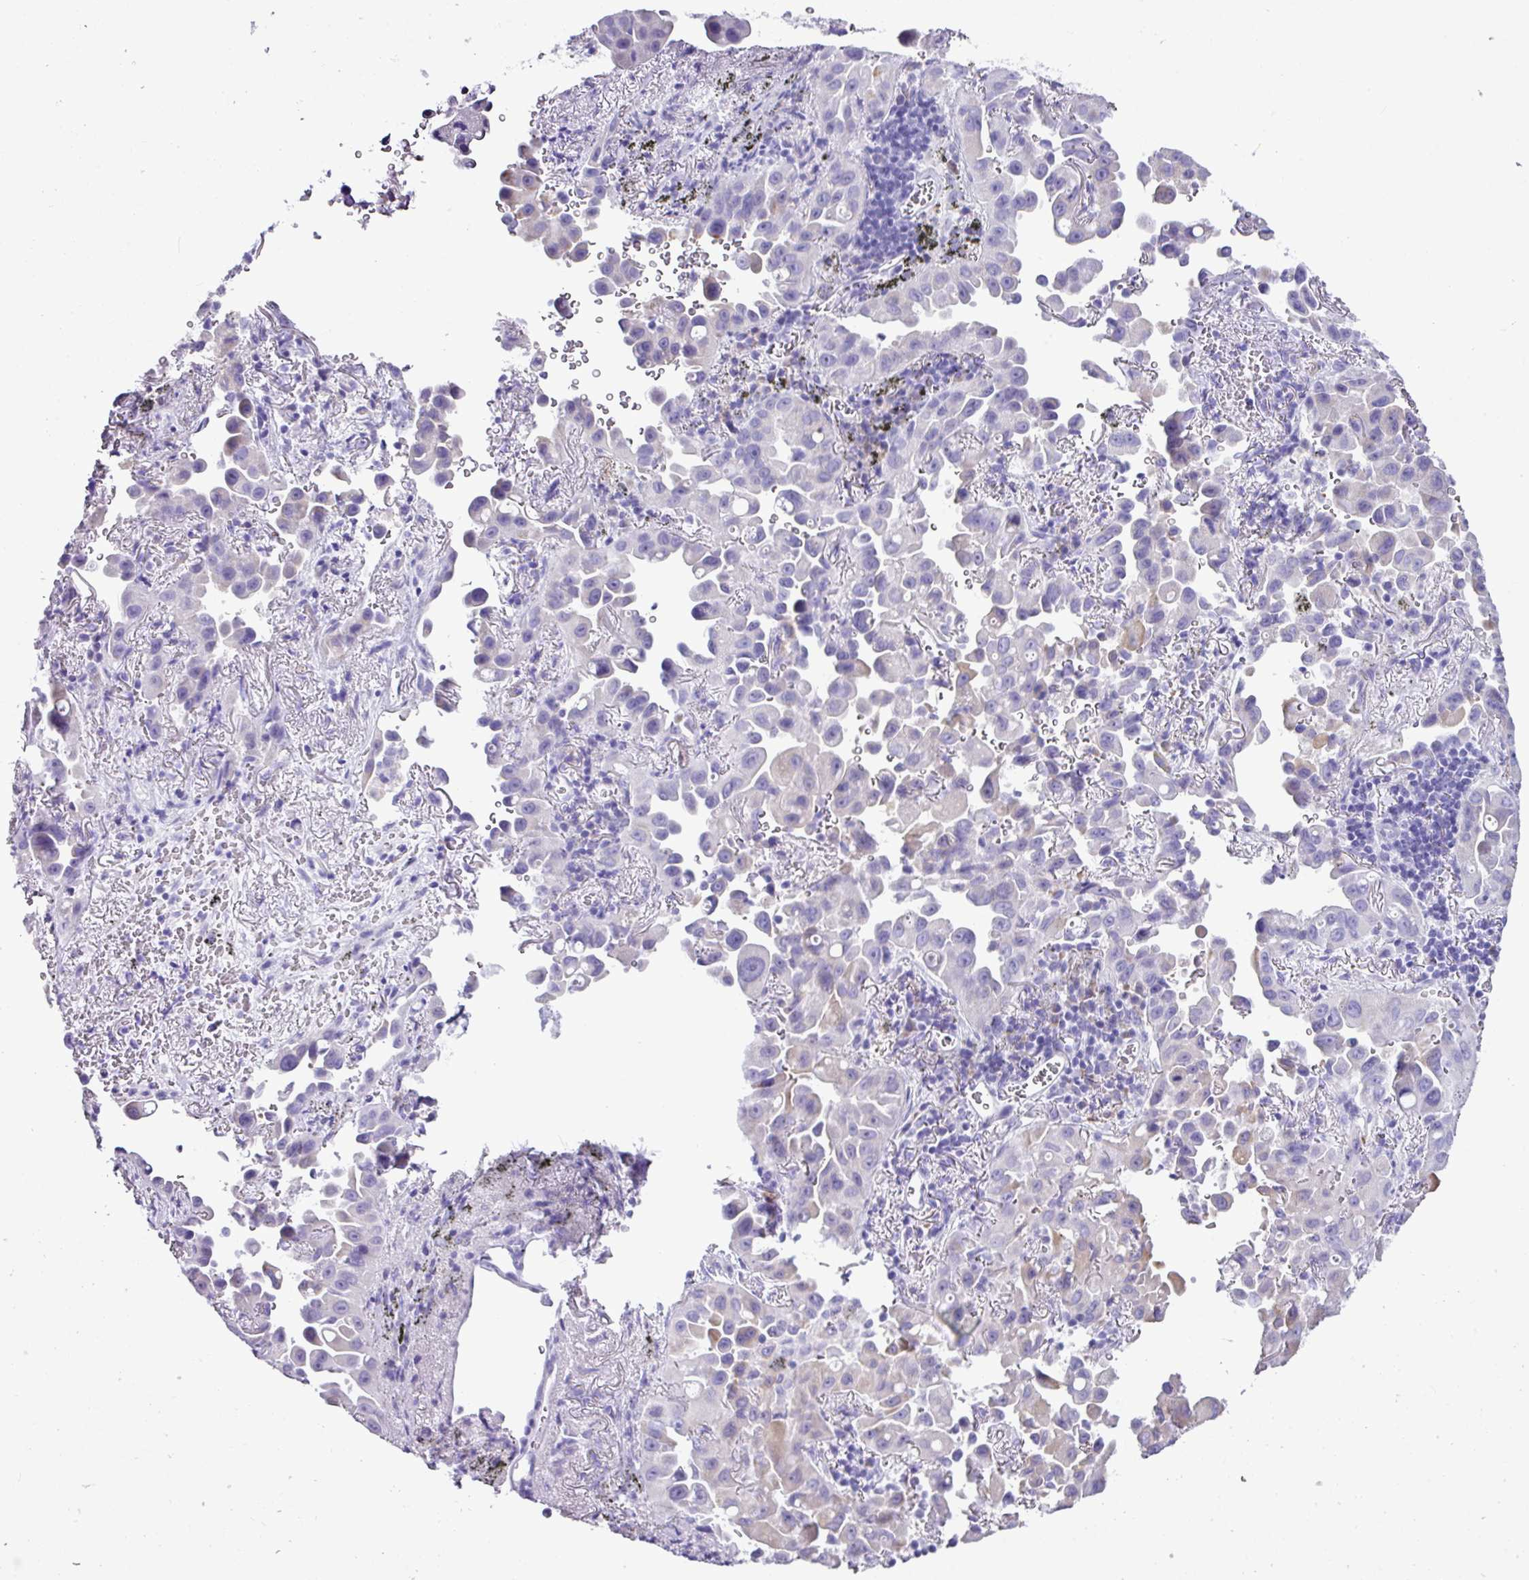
{"staining": {"intensity": "negative", "quantity": "none", "location": "none"}, "tissue": "lung cancer", "cell_type": "Tumor cells", "image_type": "cancer", "snomed": [{"axis": "morphology", "description": "Adenocarcinoma, NOS"}, {"axis": "topography", "description": "Lung"}], "caption": "High magnification brightfield microscopy of adenocarcinoma (lung) stained with DAB (brown) and counterstained with hematoxylin (blue): tumor cells show no significant positivity.", "gene": "RGS21", "patient": {"sex": "male", "age": 68}}